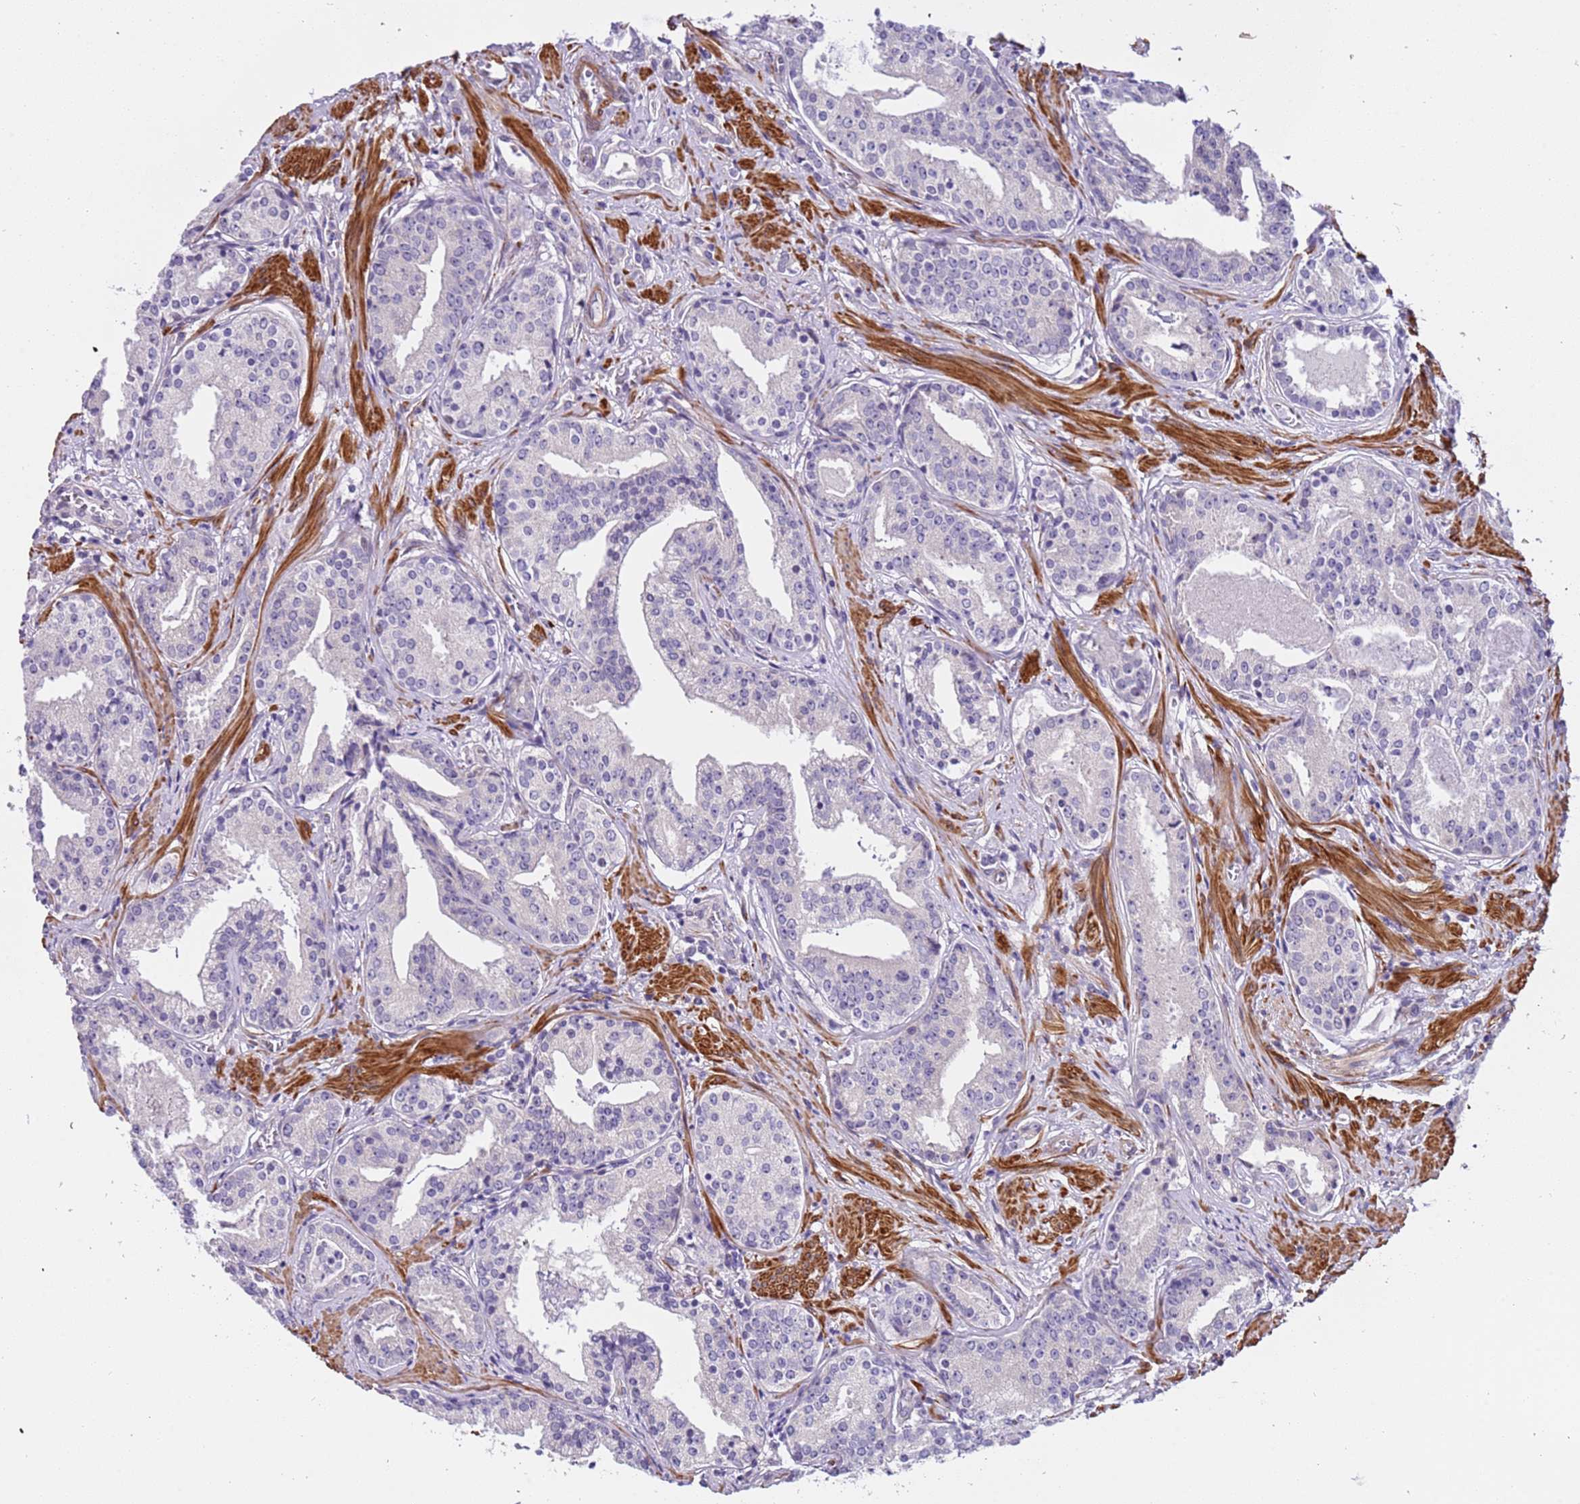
{"staining": {"intensity": "negative", "quantity": "none", "location": "none"}, "tissue": "prostate cancer", "cell_type": "Tumor cells", "image_type": "cancer", "snomed": [{"axis": "morphology", "description": "Adenocarcinoma, High grade"}, {"axis": "topography", "description": "Prostate"}], "caption": "Immunohistochemistry (IHC) of human prostate cancer (adenocarcinoma (high-grade)) shows no positivity in tumor cells. (Immunohistochemistry (IHC), brightfield microscopy, high magnification).", "gene": "PLEKHH1", "patient": {"sex": "male", "age": 58}}